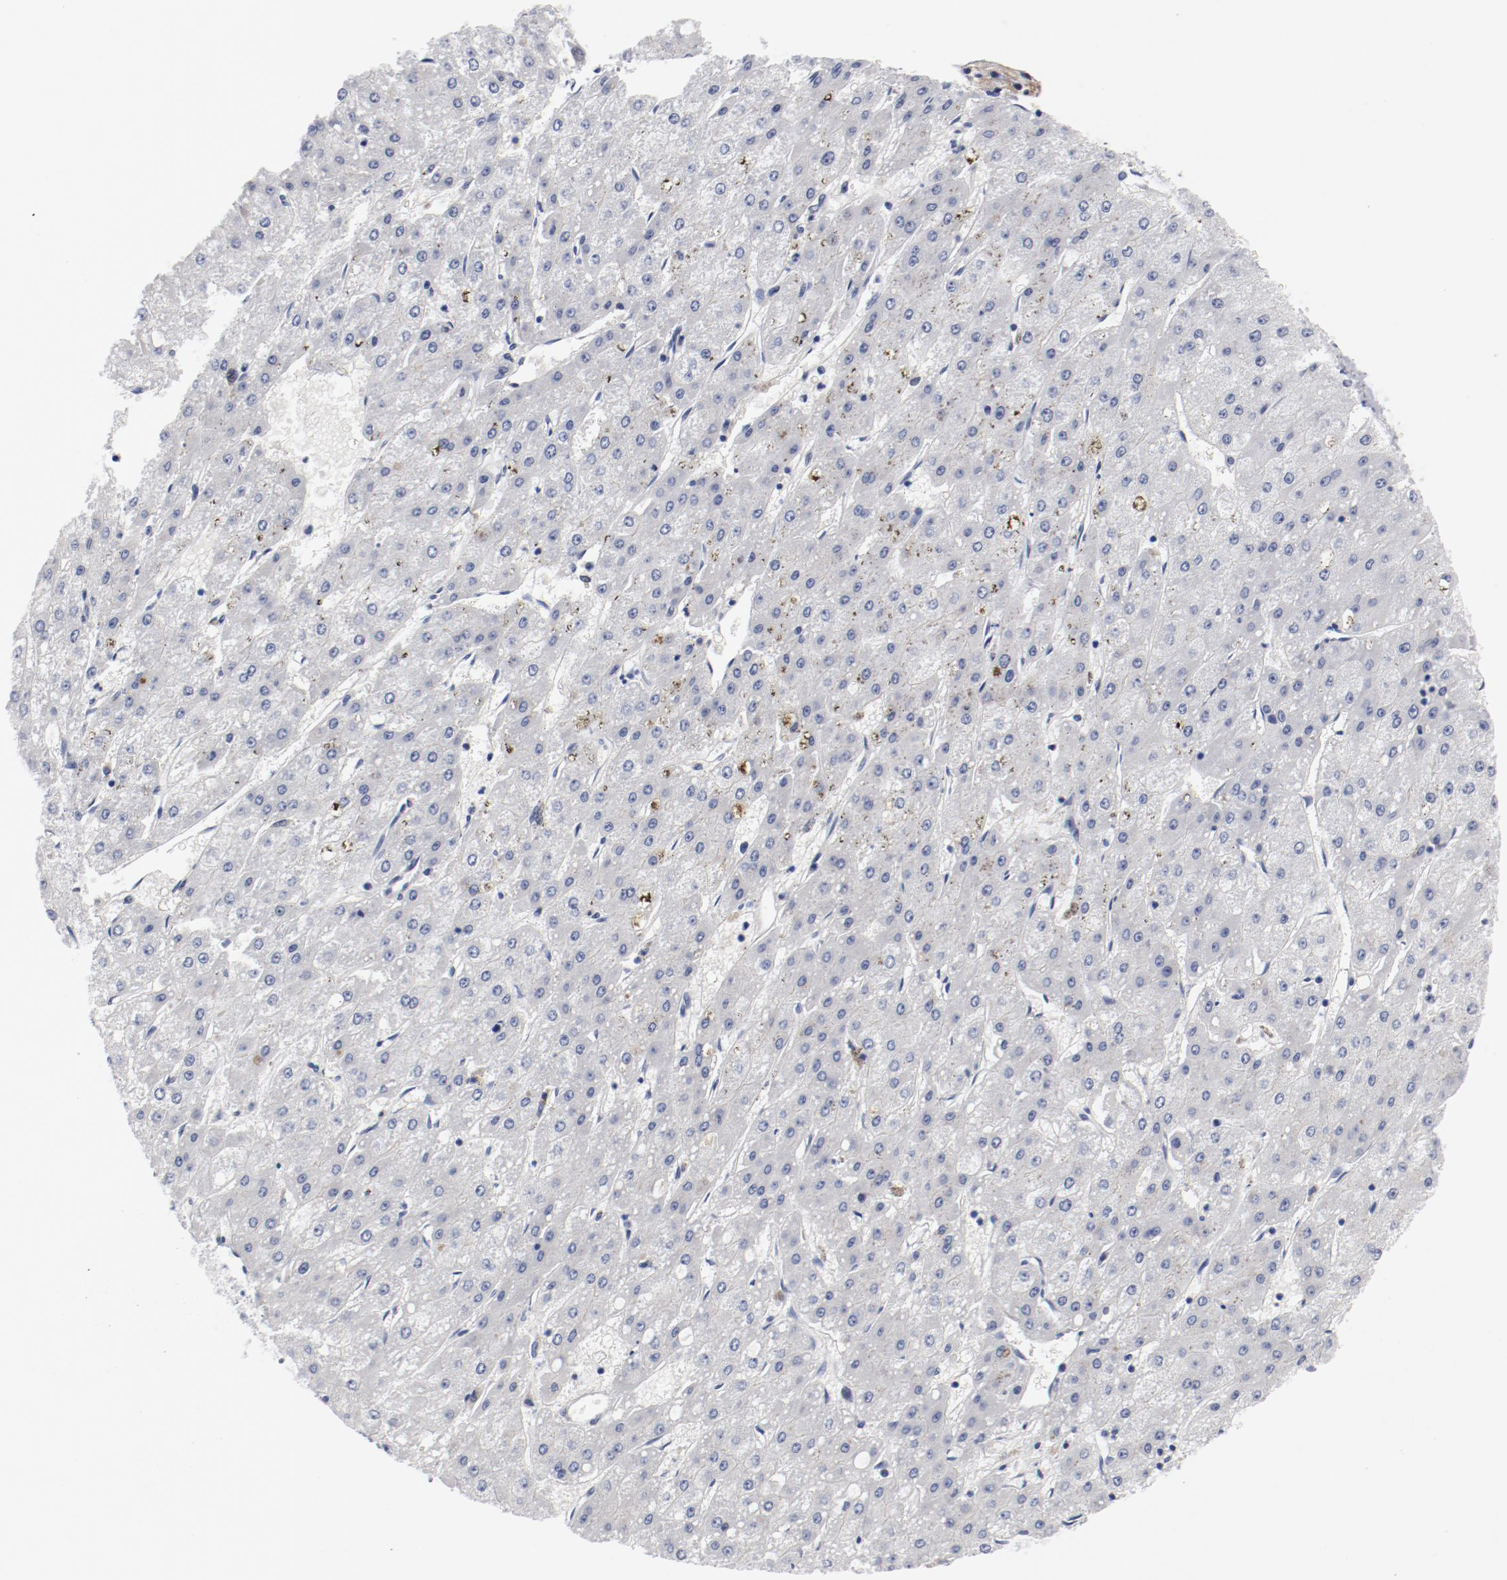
{"staining": {"intensity": "negative", "quantity": "none", "location": "none"}, "tissue": "liver cancer", "cell_type": "Tumor cells", "image_type": "cancer", "snomed": [{"axis": "morphology", "description": "Carcinoma, Hepatocellular, NOS"}, {"axis": "topography", "description": "Liver"}], "caption": "Immunohistochemistry of liver hepatocellular carcinoma shows no positivity in tumor cells. The staining was performed using DAB to visualize the protein expression in brown, while the nuclei were stained in blue with hematoxylin (Magnification: 20x).", "gene": "KCNK13", "patient": {"sex": "female", "age": 52}}